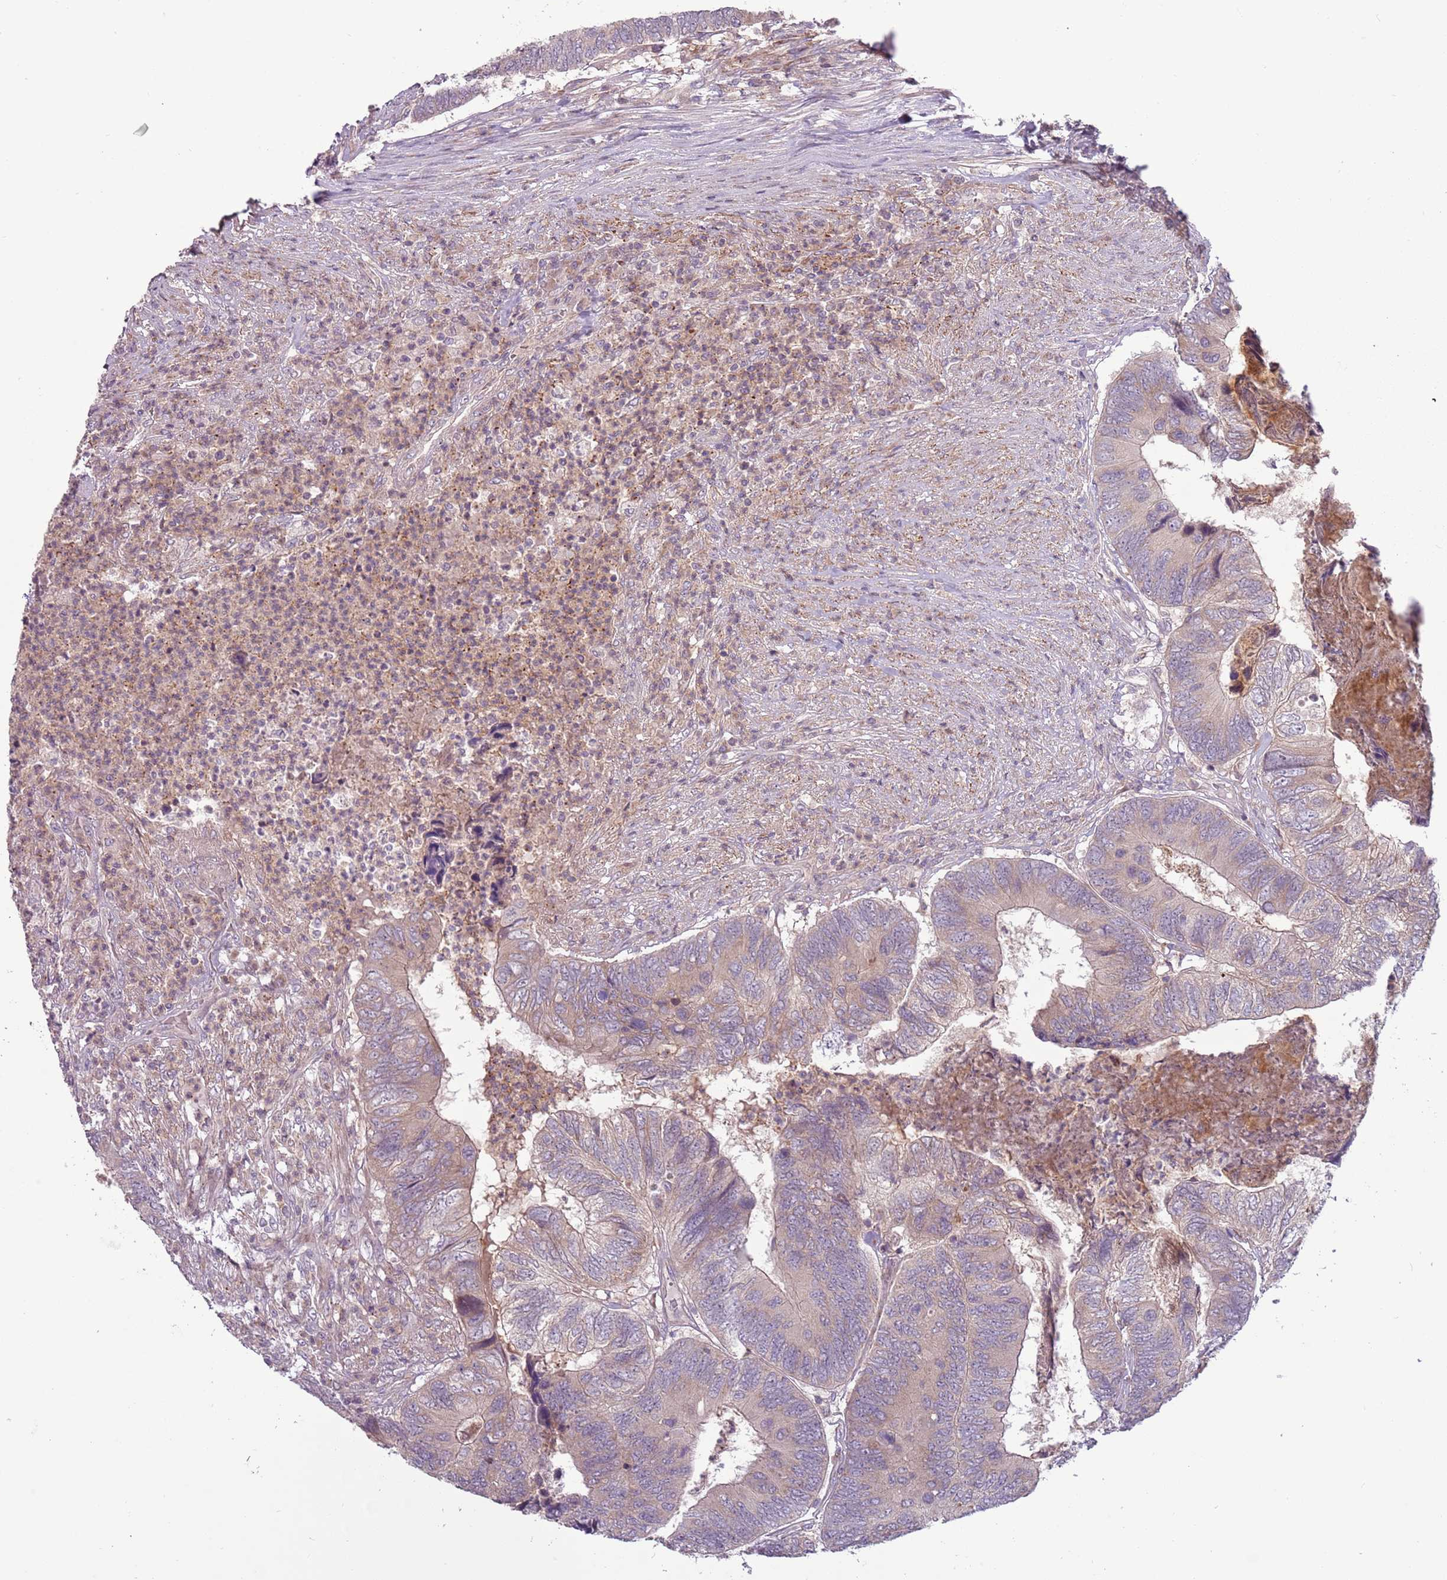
{"staining": {"intensity": "weak", "quantity": "25%-75%", "location": "cytoplasmic/membranous"}, "tissue": "colorectal cancer", "cell_type": "Tumor cells", "image_type": "cancer", "snomed": [{"axis": "morphology", "description": "Adenocarcinoma, NOS"}, {"axis": "topography", "description": "Colon"}], "caption": "Immunohistochemical staining of human colorectal adenocarcinoma reveals low levels of weak cytoplasmic/membranous expression in approximately 25%-75% of tumor cells.", "gene": "DTD2", "patient": {"sex": "female", "age": 67}}